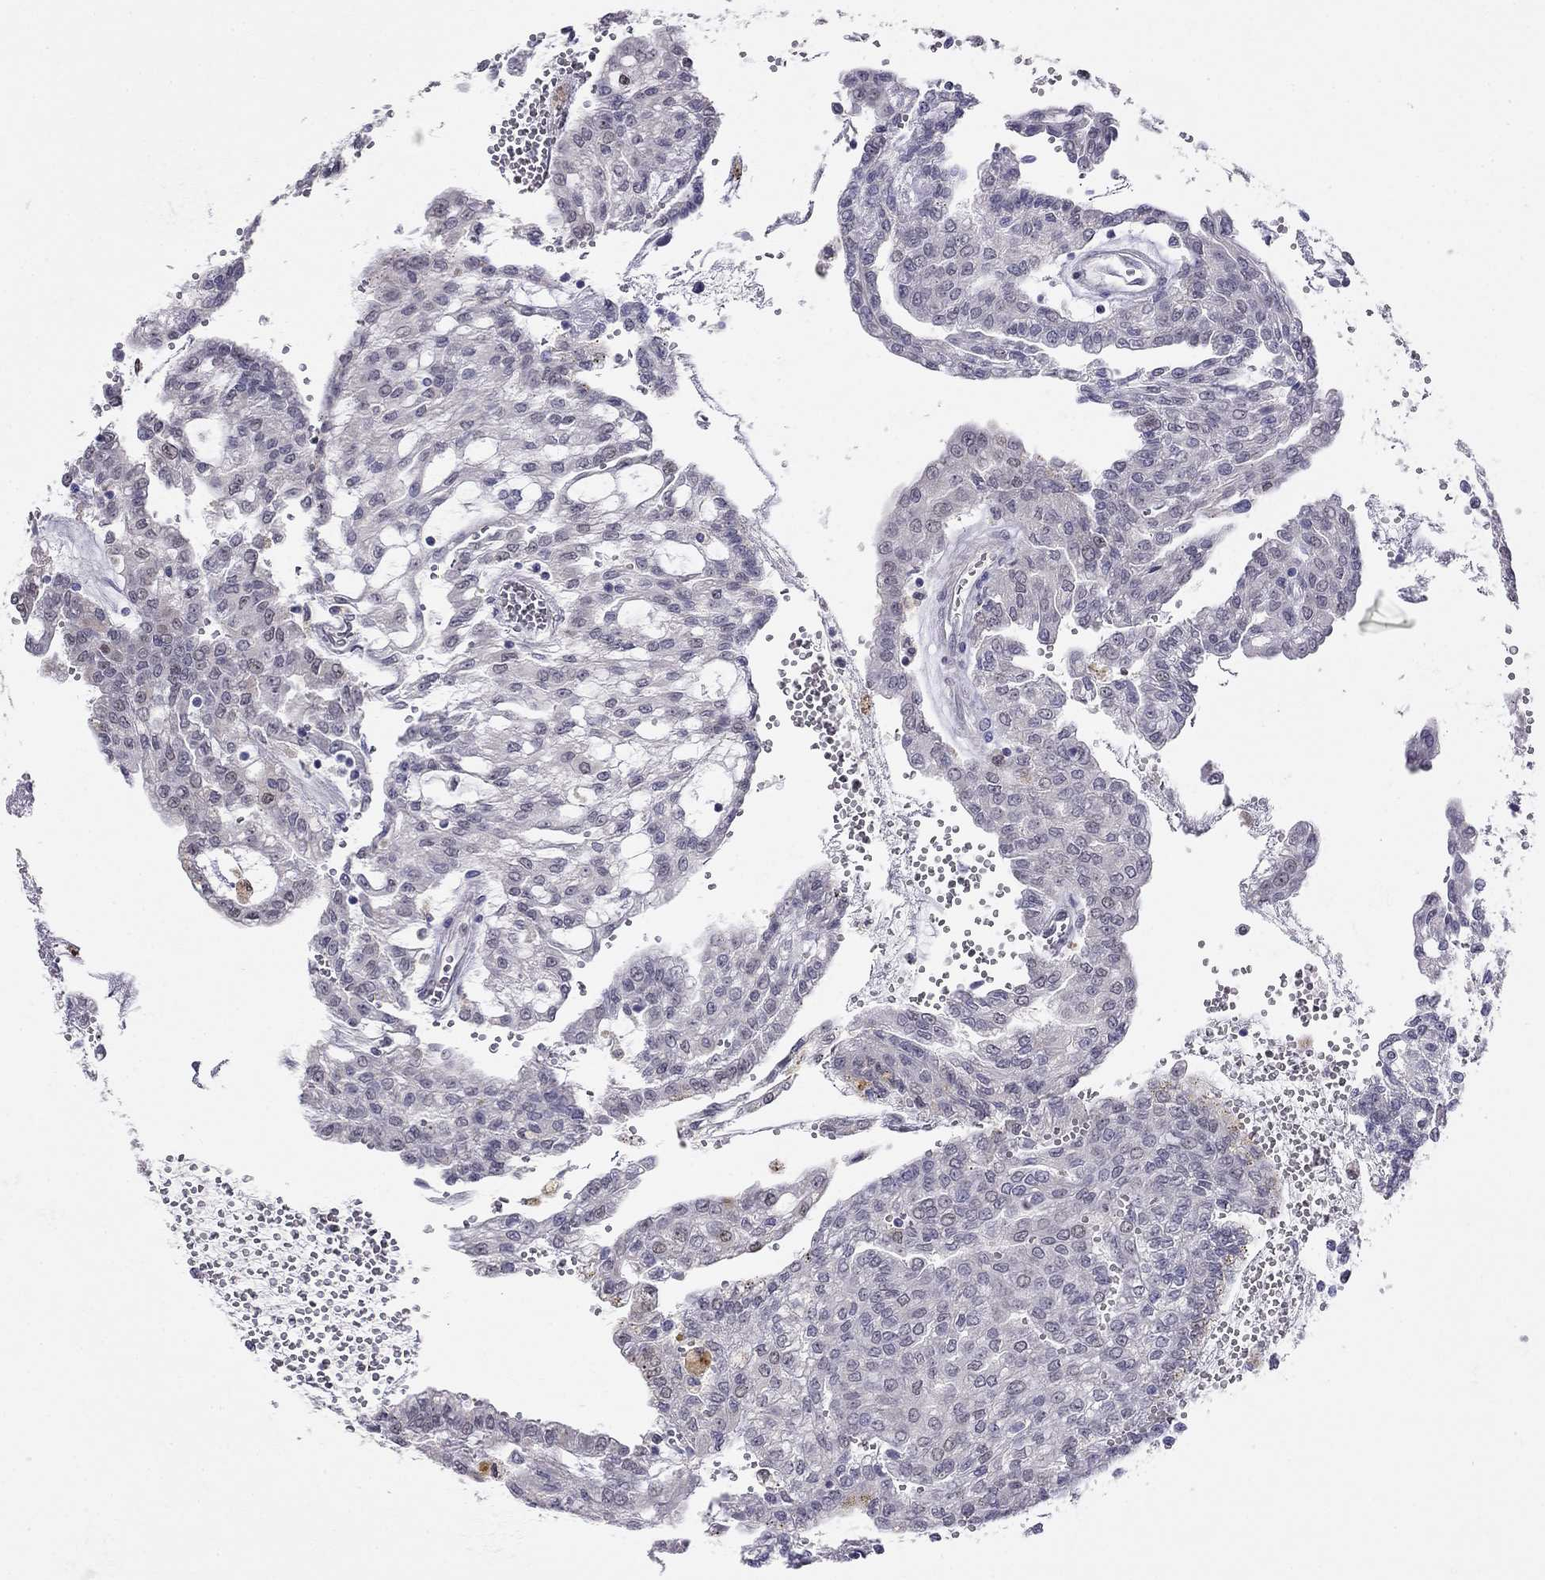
{"staining": {"intensity": "negative", "quantity": "none", "location": "none"}, "tissue": "renal cancer", "cell_type": "Tumor cells", "image_type": "cancer", "snomed": [{"axis": "morphology", "description": "Adenocarcinoma, NOS"}, {"axis": "topography", "description": "Kidney"}], "caption": "IHC photomicrograph of neoplastic tissue: human renal cancer stained with DAB (3,3'-diaminobenzidine) demonstrates no significant protein staining in tumor cells. The staining is performed using DAB brown chromogen with nuclei counter-stained in using hematoxylin.", "gene": "LRRC39", "patient": {"sex": "male", "age": 63}}